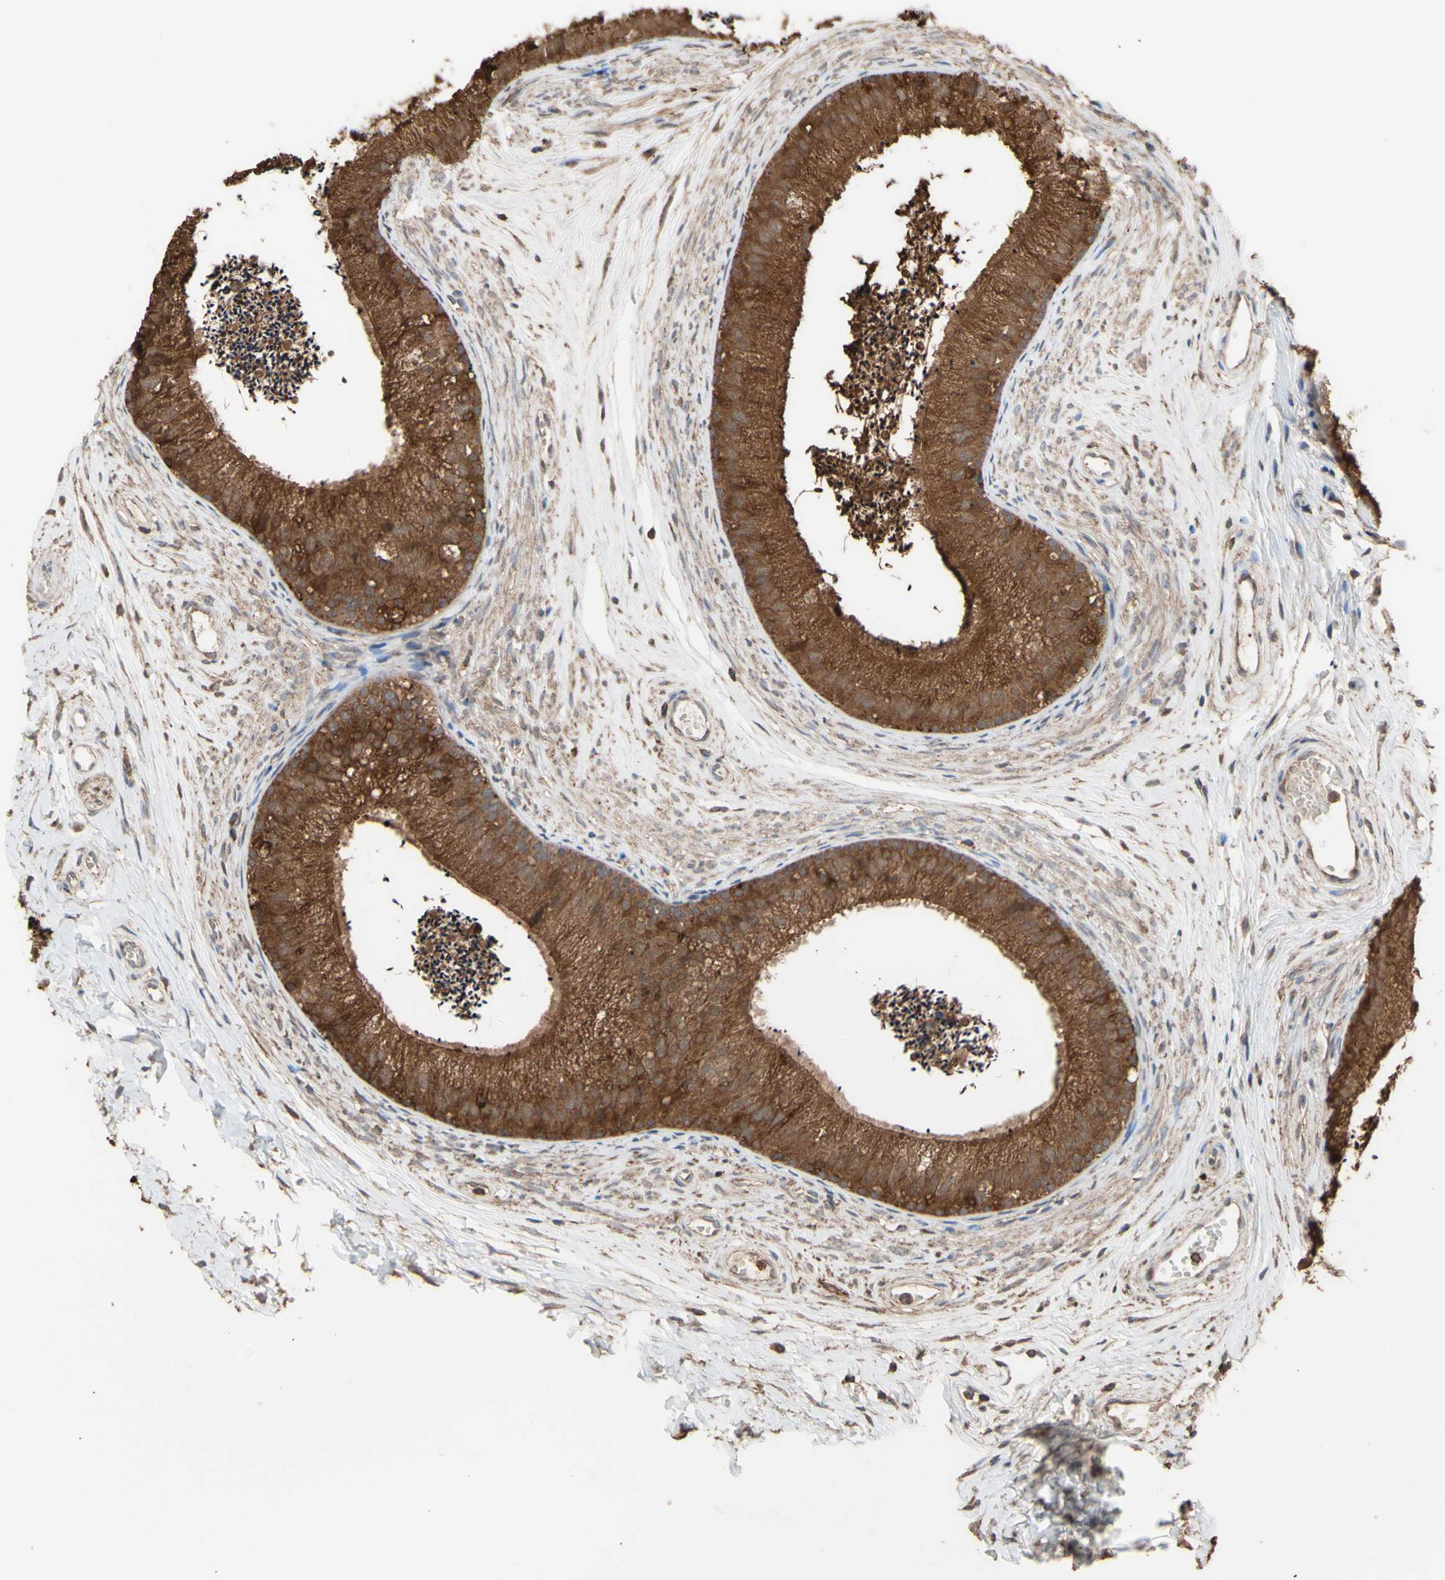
{"staining": {"intensity": "strong", "quantity": ">75%", "location": "cytoplasmic/membranous"}, "tissue": "epididymis", "cell_type": "Glandular cells", "image_type": "normal", "snomed": [{"axis": "morphology", "description": "Normal tissue, NOS"}, {"axis": "topography", "description": "Epididymis"}], "caption": "Approximately >75% of glandular cells in benign human epididymis exhibit strong cytoplasmic/membranous protein staining as visualized by brown immunohistochemical staining.", "gene": "ALDH9A1", "patient": {"sex": "male", "age": 56}}